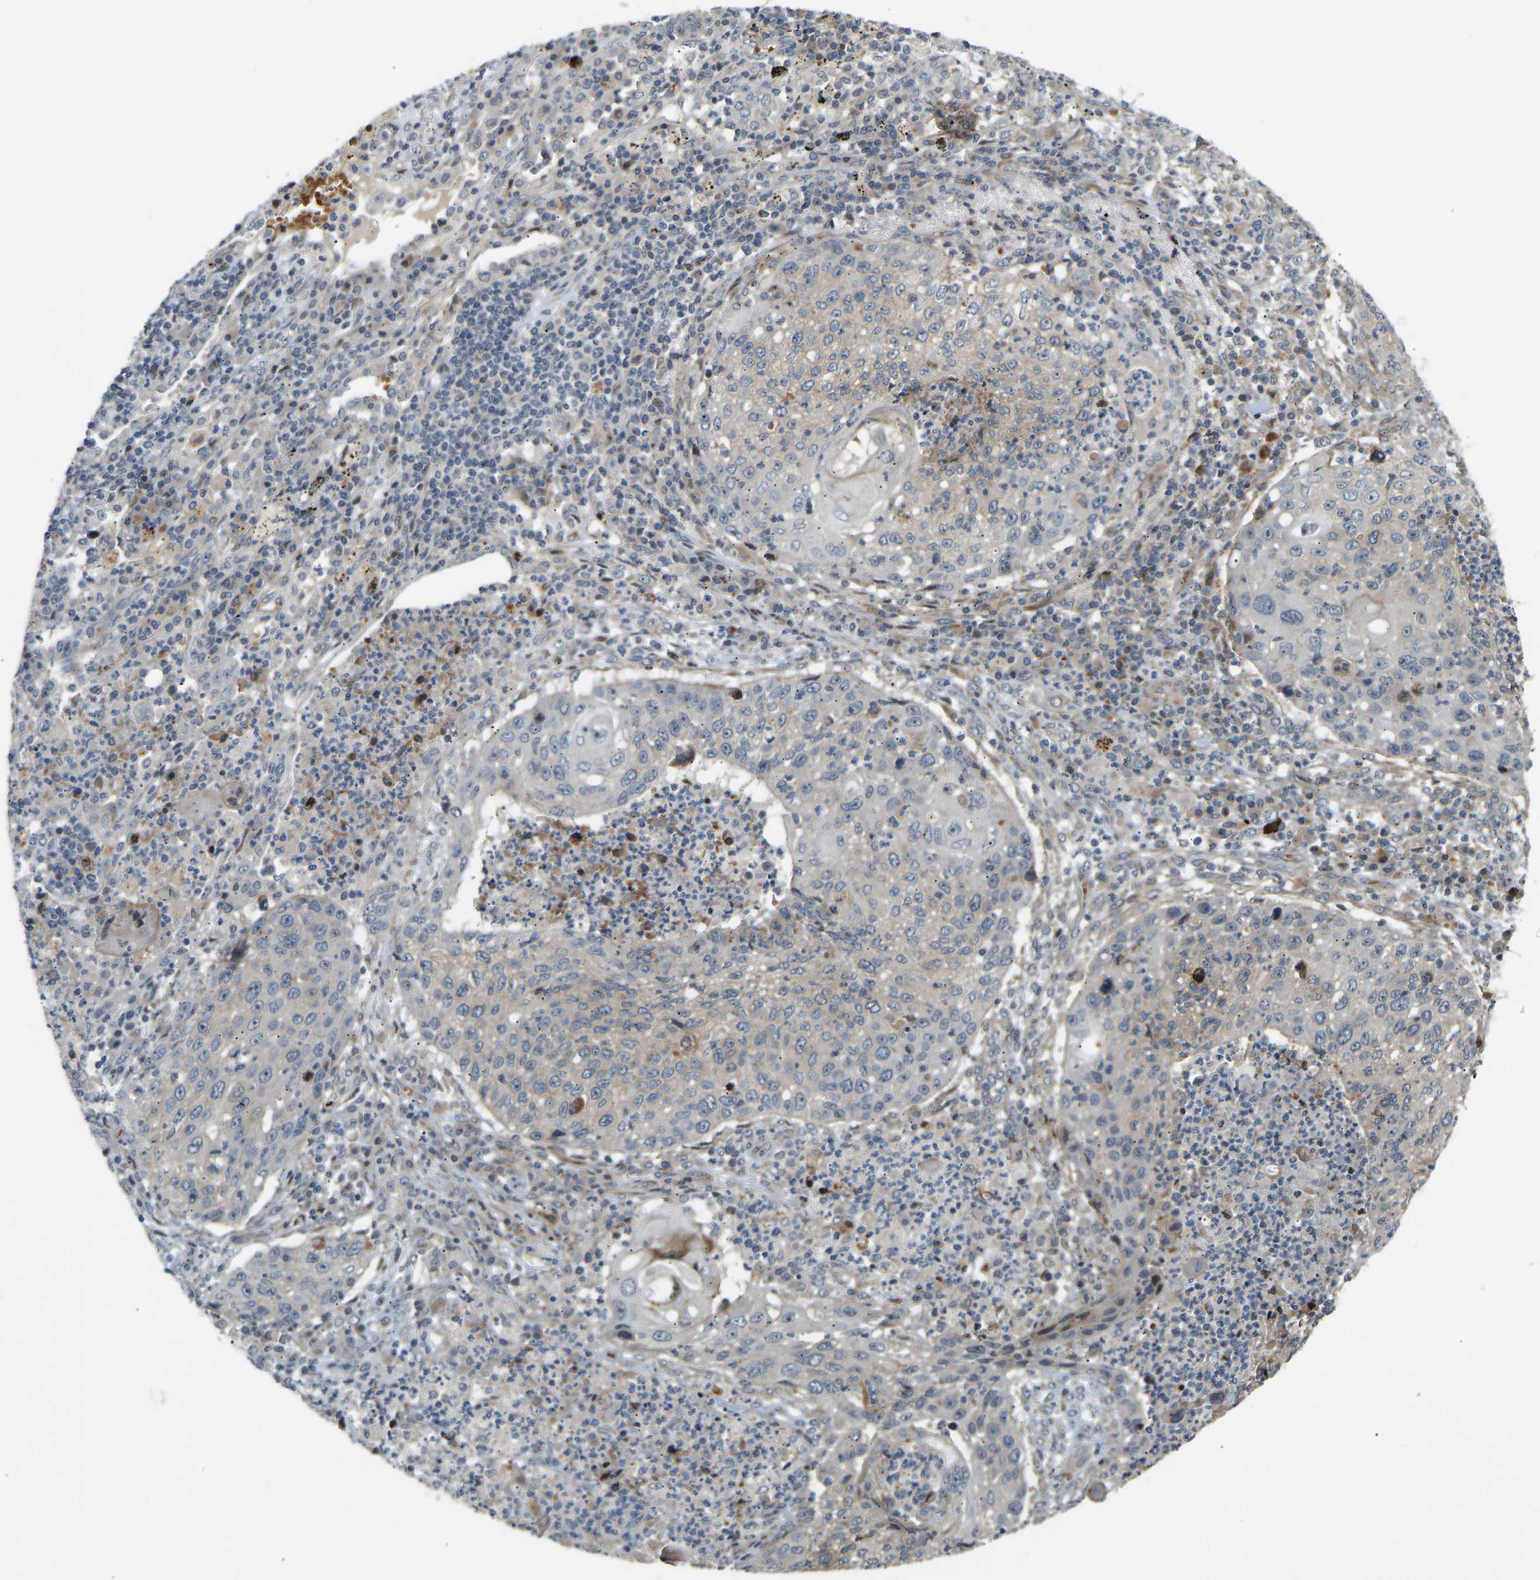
{"staining": {"intensity": "weak", "quantity": "<25%", "location": "cytoplasmic/membranous"}, "tissue": "lung cancer", "cell_type": "Tumor cells", "image_type": "cancer", "snomed": [{"axis": "morphology", "description": "Squamous cell carcinoma, NOS"}, {"axis": "topography", "description": "Lung"}], "caption": "Tumor cells are negative for brown protein staining in lung squamous cell carcinoma.", "gene": "POGLUT2", "patient": {"sex": "female", "age": 63}}